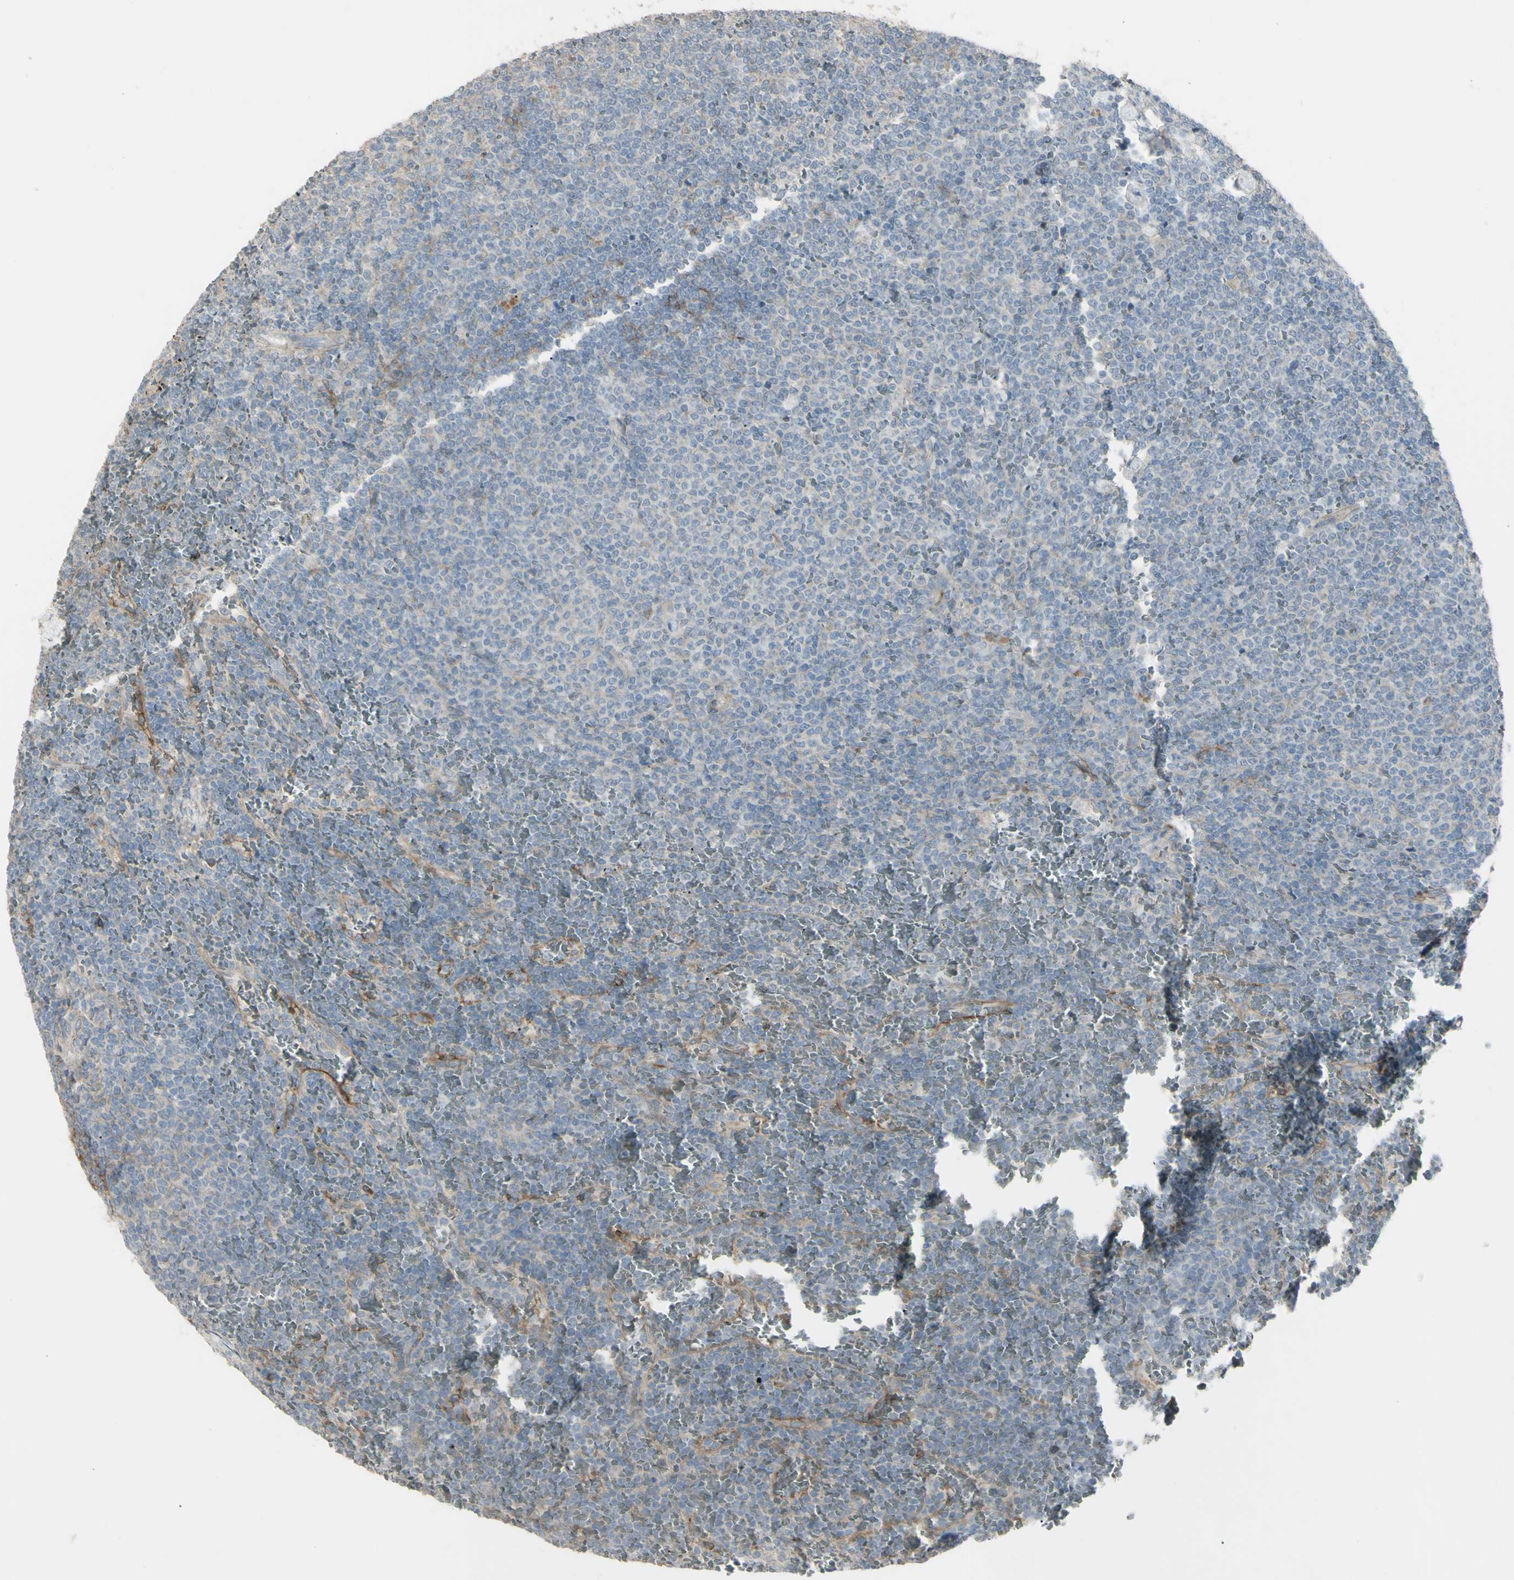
{"staining": {"intensity": "weak", "quantity": "<25%", "location": "cytoplasmic/membranous"}, "tissue": "lymphoma", "cell_type": "Tumor cells", "image_type": "cancer", "snomed": [{"axis": "morphology", "description": "Malignant lymphoma, non-Hodgkin's type, Low grade"}, {"axis": "topography", "description": "Spleen"}], "caption": "Immunohistochemistry image of neoplastic tissue: human lymphoma stained with DAB (3,3'-diaminobenzidine) demonstrates no significant protein expression in tumor cells.", "gene": "CD276", "patient": {"sex": "female", "age": 77}}